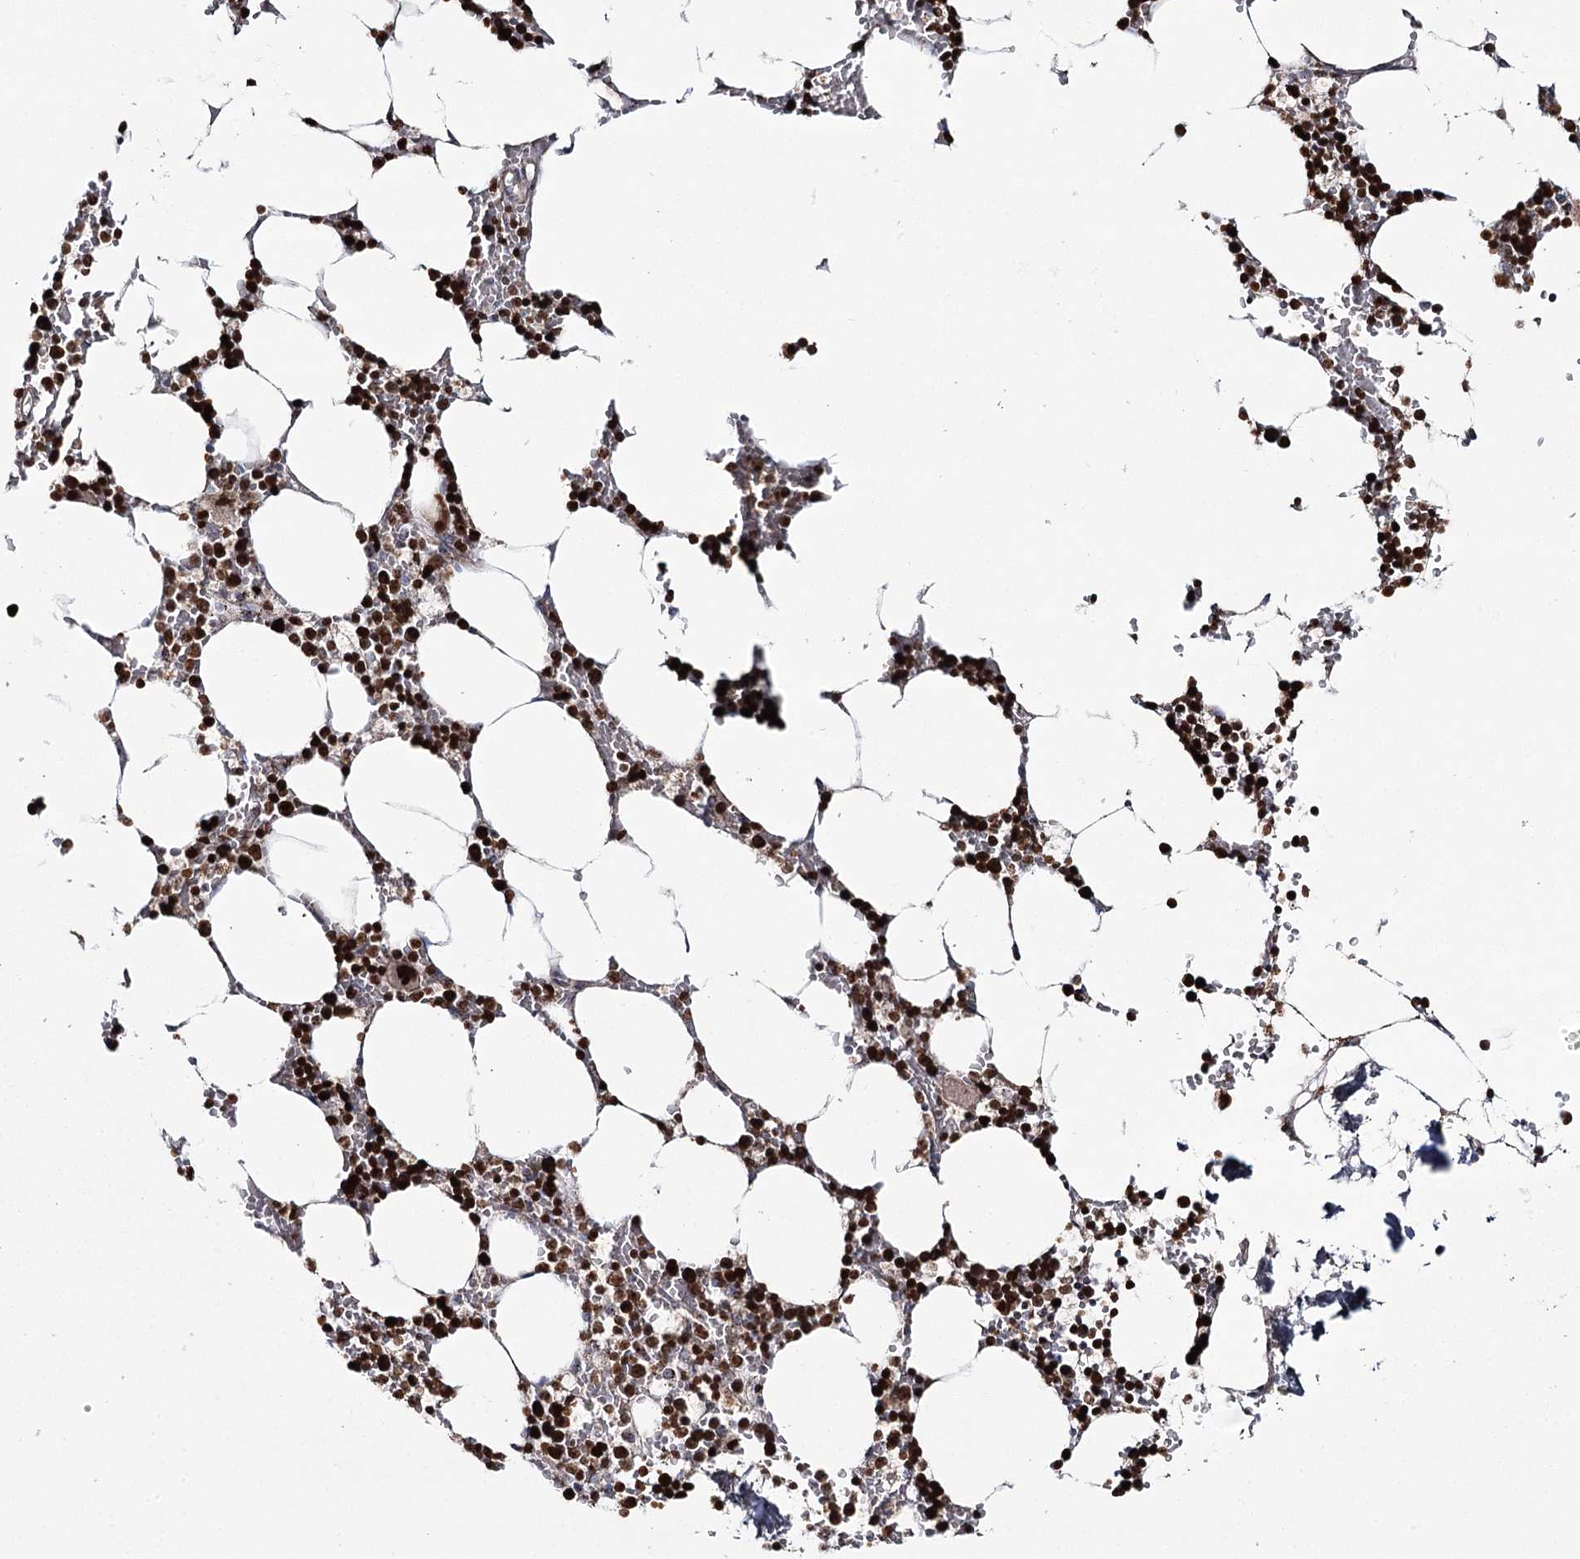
{"staining": {"intensity": "strong", "quantity": ">75%", "location": "nuclear"}, "tissue": "bone marrow", "cell_type": "Hematopoietic cells", "image_type": "normal", "snomed": [{"axis": "morphology", "description": "Normal tissue, NOS"}, {"axis": "topography", "description": "Bone marrow"}], "caption": "This micrograph reveals immunohistochemistry (IHC) staining of benign human bone marrow, with high strong nuclear staining in approximately >75% of hematopoietic cells.", "gene": "PDHX", "patient": {"sex": "male", "age": 70}}